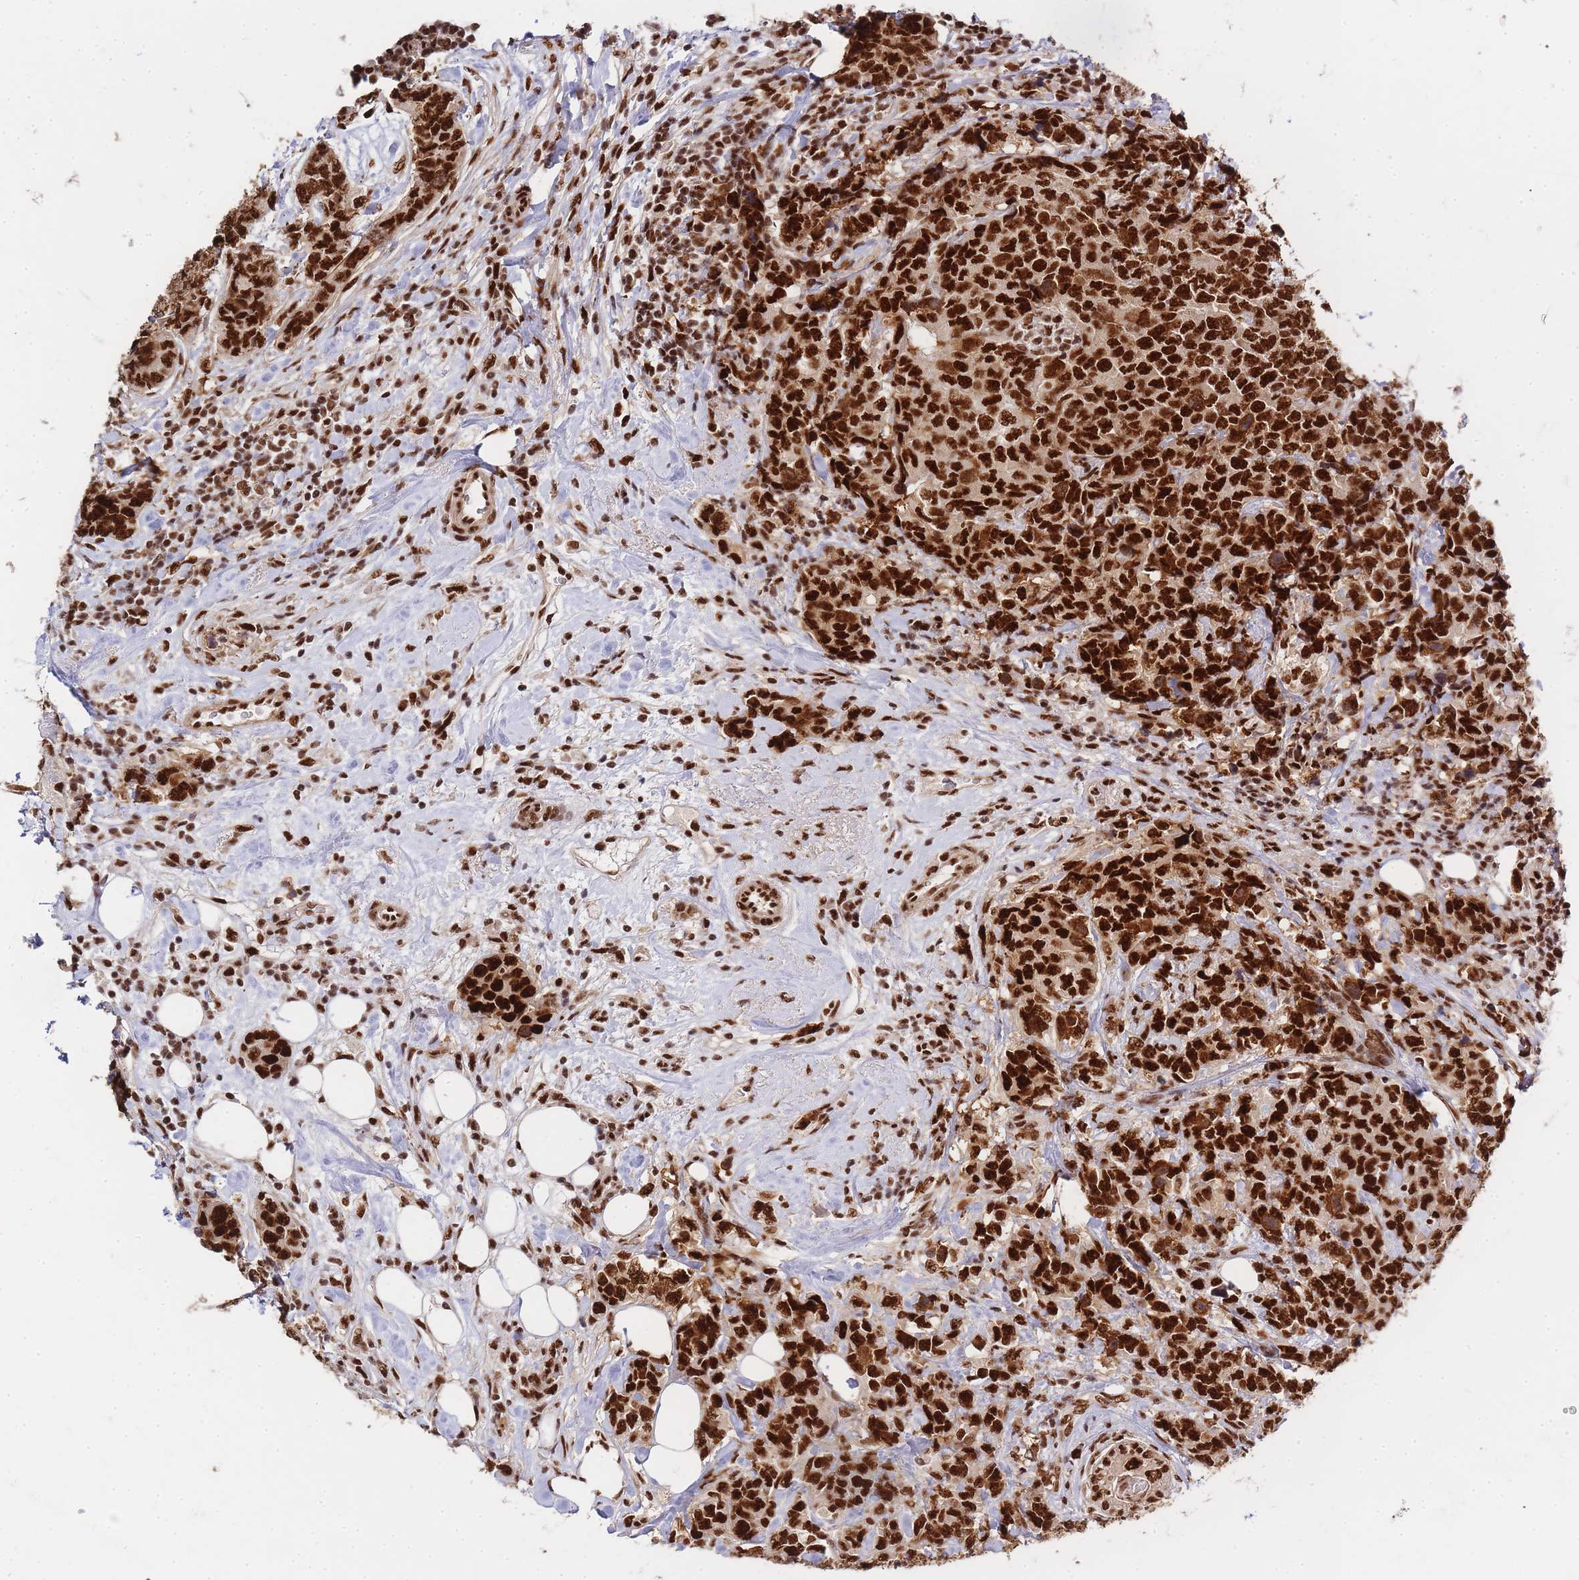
{"staining": {"intensity": "strong", "quantity": ">75%", "location": "nuclear"}, "tissue": "breast cancer", "cell_type": "Tumor cells", "image_type": "cancer", "snomed": [{"axis": "morphology", "description": "Lobular carcinoma"}, {"axis": "topography", "description": "Breast"}], "caption": "IHC image of neoplastic tissue: human breast lobular carcinoma stained using immunohistochemistry (IHC) displays high levels of strong protein expression localized specifically in the nuclear of tumor cells, appearing as a nuclear brown color.", "gene": "PRKDC", "patient": {"sex": "female", "age": 59}}